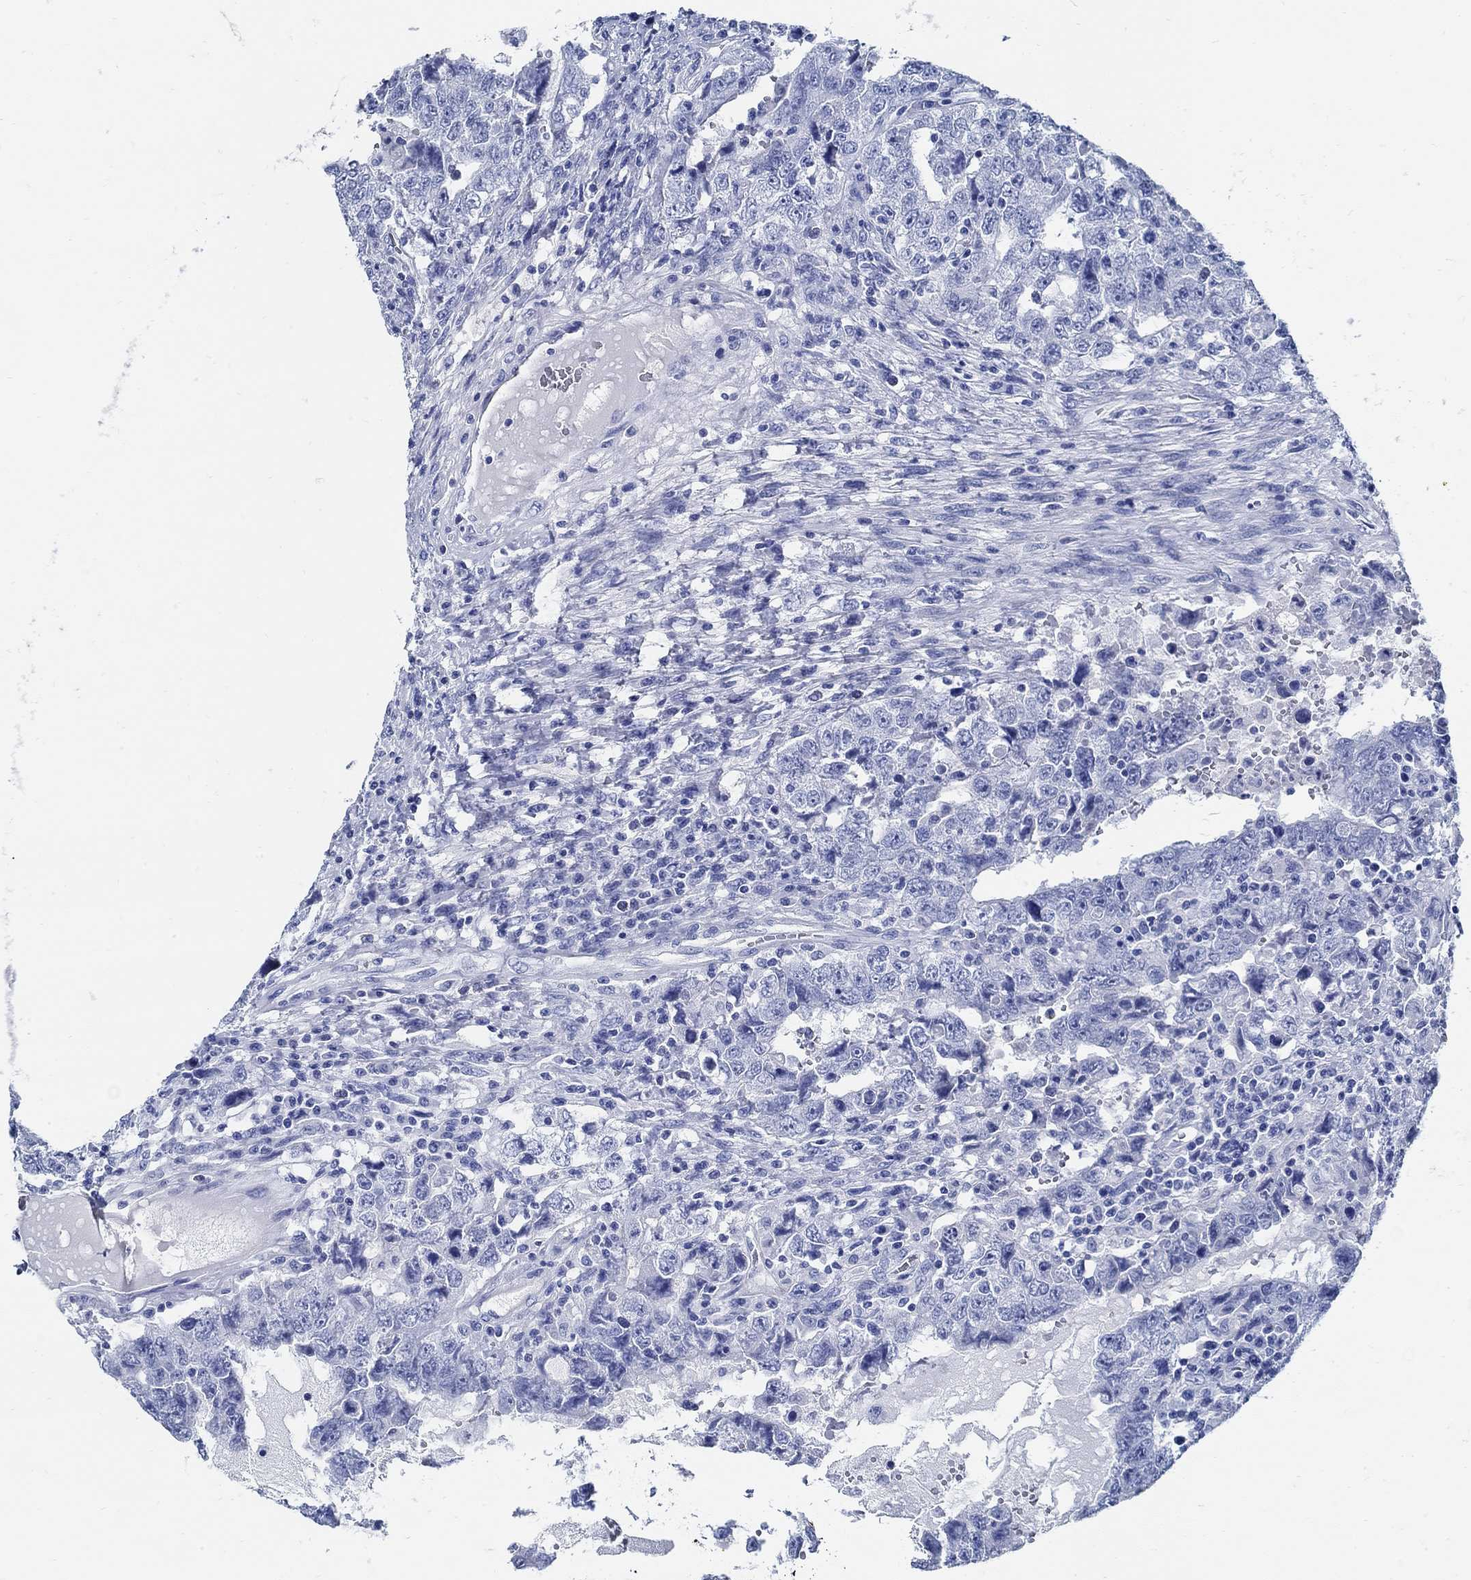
{"staining": {"intensity": "negative", "quantity": "none", "location": "none"}, "tissue": "testis cancer", "cell_type": "Tumor cells", "image_type": "cancer", "snomed": [{"axis": "morphology", "description": "Carcinoma, Embryonal, NOS"}, {"axis": "topography", "description": "Testis"}], "caption": "This image is of testis cancer stained with immunohistochemistry to label a protein in brown with the nuclei are counter-stained blue. There is no expression in tumor cells. (DAB (3,3'-diaminobenzidine) immunohistochemistry (IHC), high magnification).", "gene": "SLC45A1", "patient": {"sex": "male", "age": 26}}